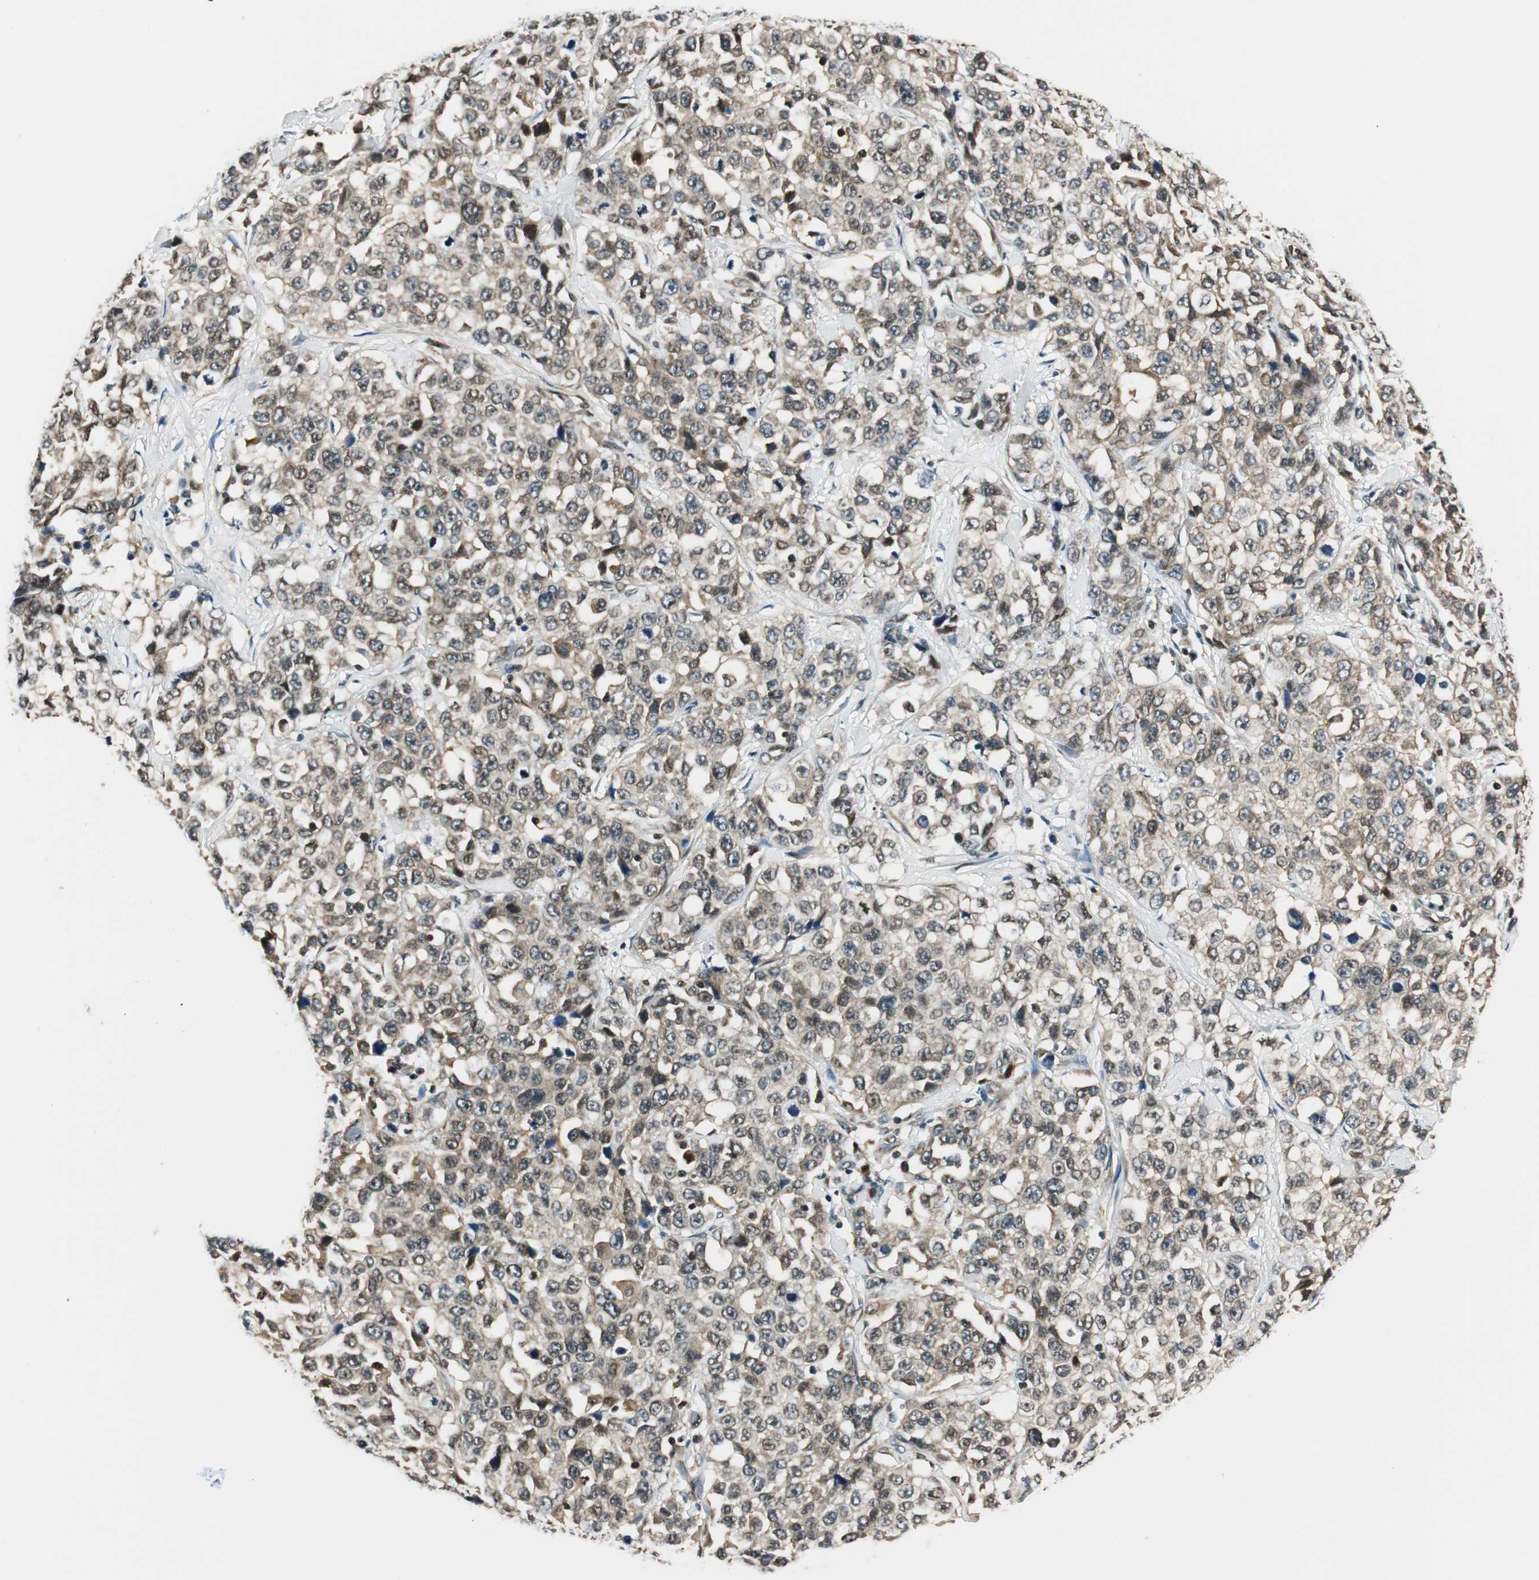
{"staining": {"intensity": "weak", "quantity": "25%-75%", "location": "cytoplasmic/membranous"}, "tissue": "stomach cancer", "cell_type": "Tumor cells", "image_type": "cancer", "snomed": [{"axis": "morphology", "description": "Normal tissue, NOS"}, {"axis": "morphology", "description": "Adenocarcinoma, NOS"}, {"axis": "topography", "description": "Stomach"}], "caption": "DAB (3,3'-diaminobenzidine) immunohistochemical staining of human stomach cancer exhibits weak cytoplasmic/membranous protein expression in about 25%-75% of tumor cells.", "gene": "RING1", "patient": {"sex": "male", "age": 48}}